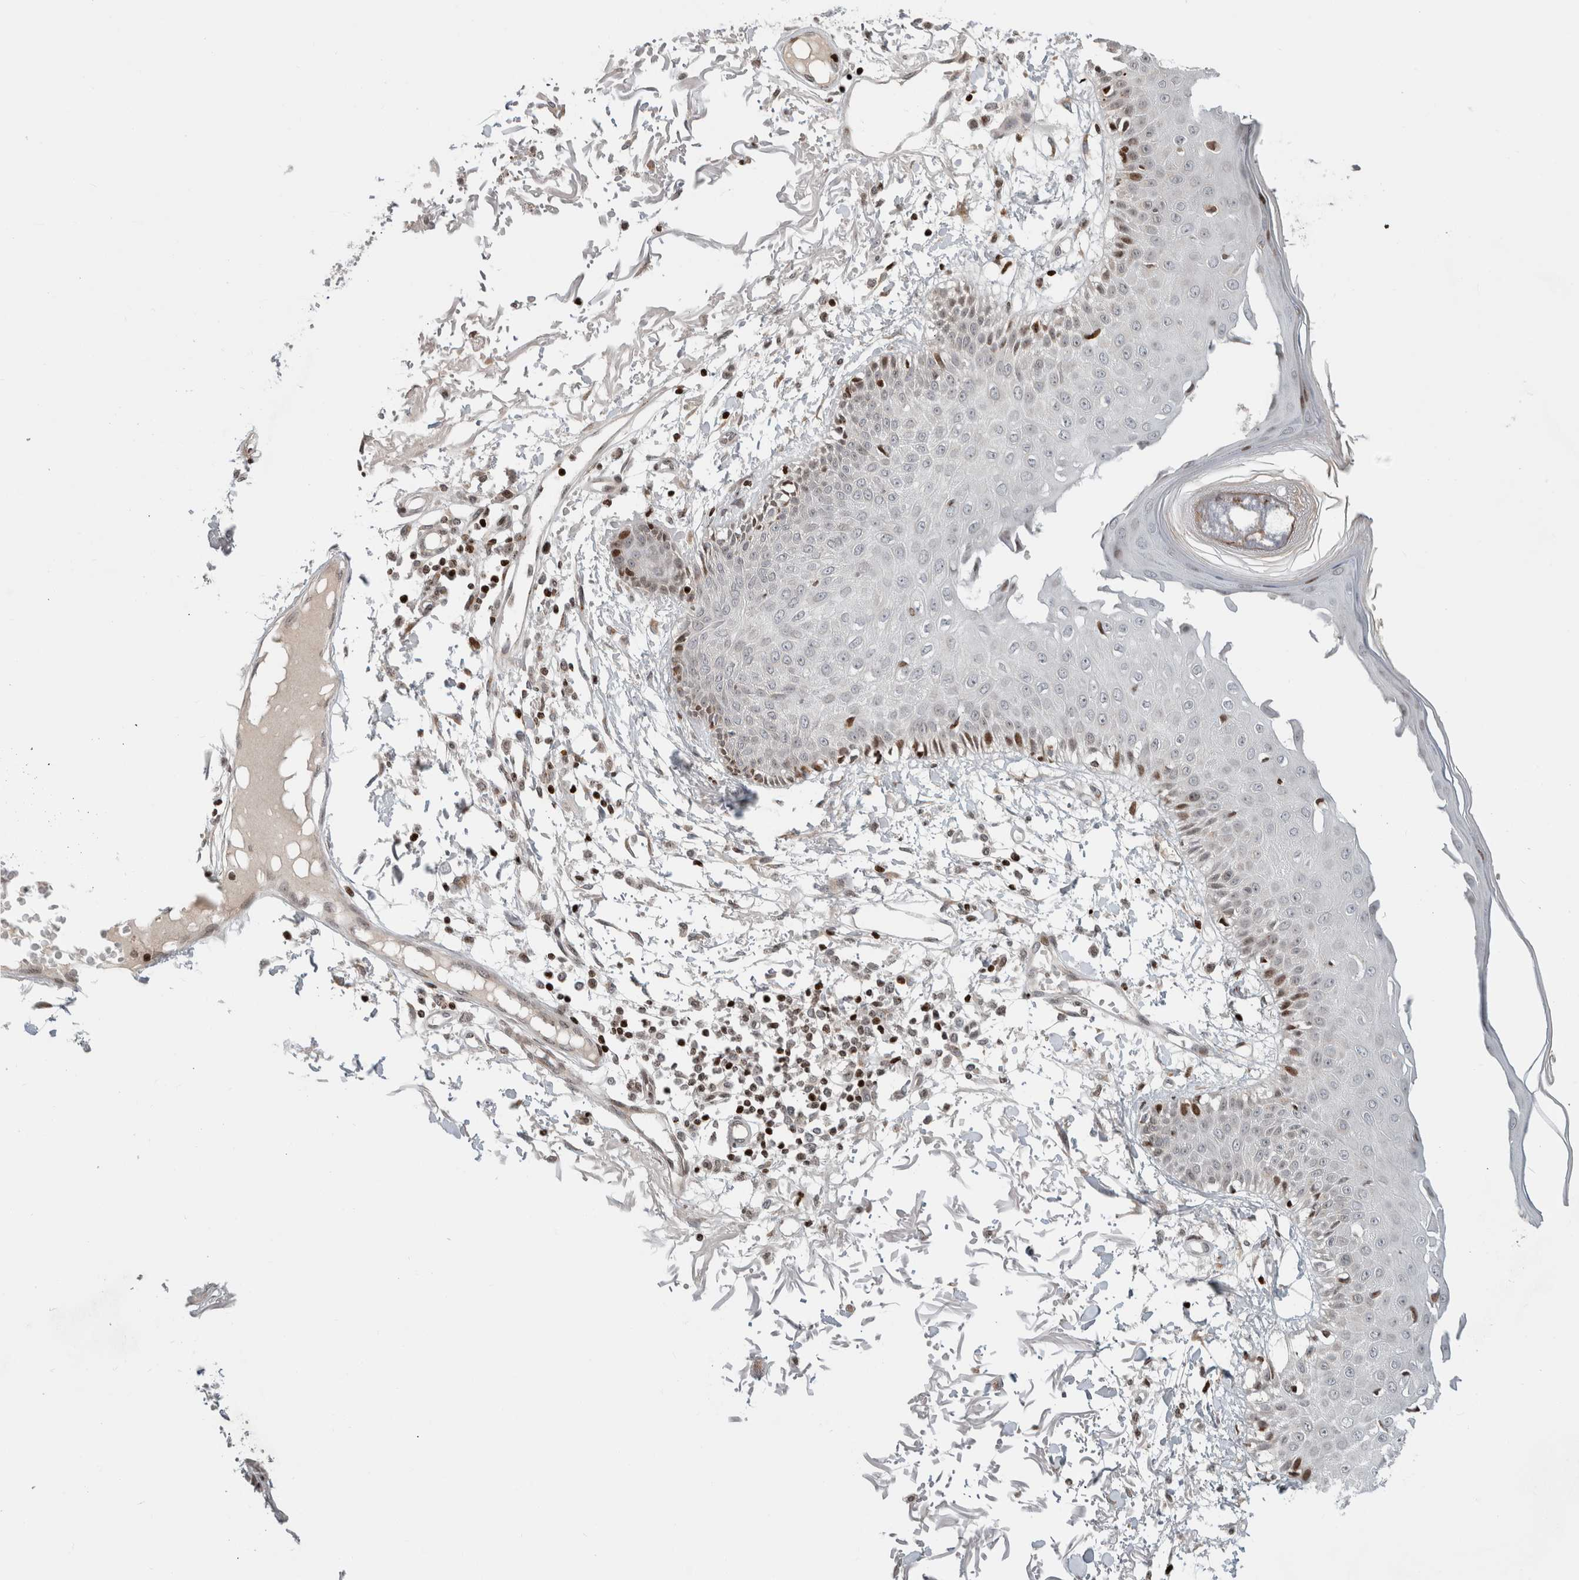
{"staining": {"intensity": "weak", "quantity": ">75%", "location": "cytoplasmic/membranous,nuclear"}, "tissue": "skin", "cell_type": "Fibroblasts", "image_type": "normal", "snomed": [{"axis": "morphology", "description": "Normal tissue, NOS"}, {"axis": "morphology", "description": "Squamous cell carcinoma, NOS"}, {"axis": "topography", "description": "Skin"}, {"axis": "topography", "description": "Peripheral nerve tissue"}], "caption": "This is an image of IHC staining of benign skin, which shows weak expression in the cytoplasmic/membranous,nuclear of fibroblasts.", "gene": "GINS4", "patient": {"sex": "male", "age": 83}}